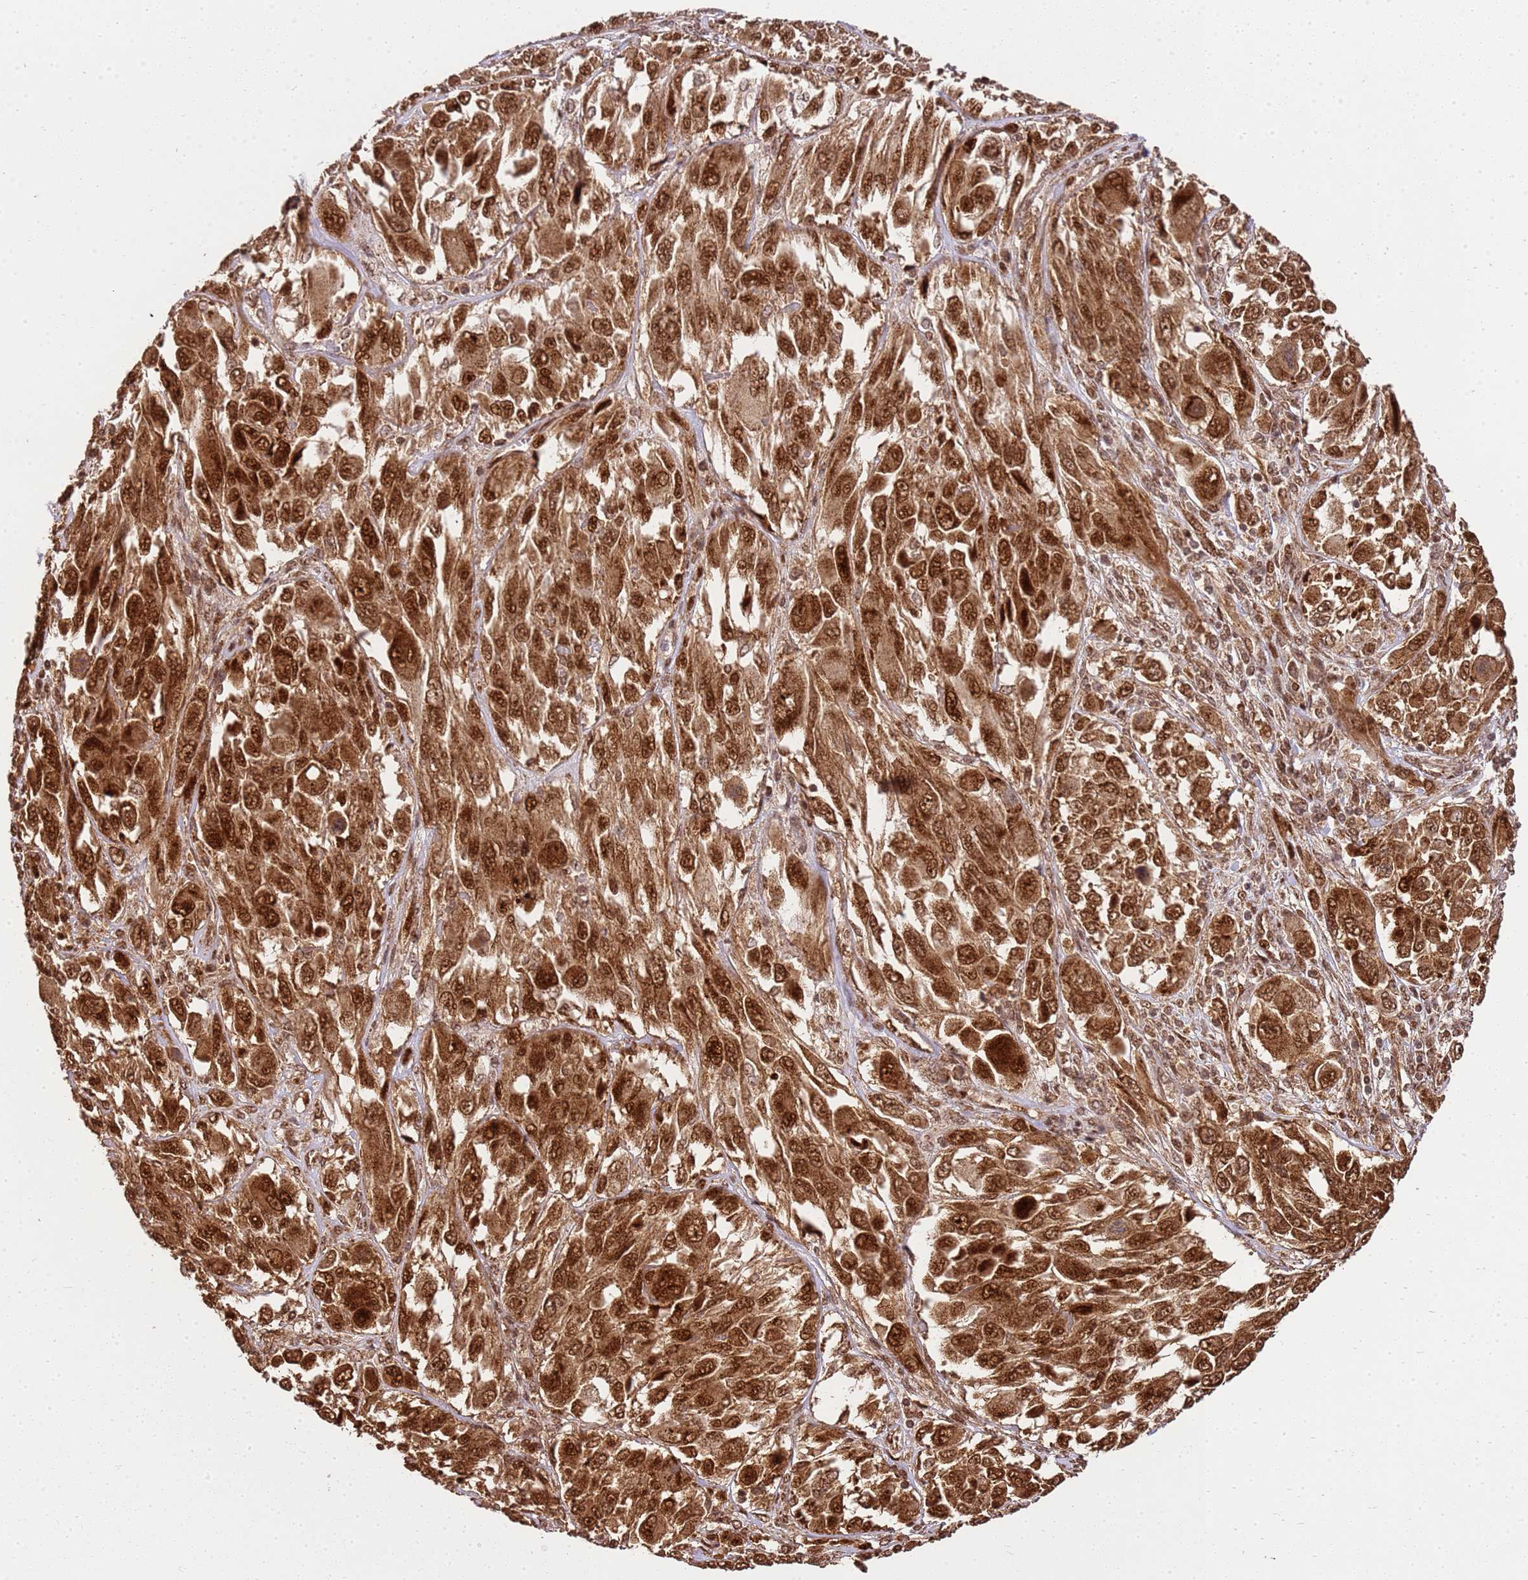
{"staining": {"intensity": "strong", "quantity": ">75%", "location": "cytoplasmic/membranous,nuclear"}, "tissue": "melanoma", "cell_type": "Tumor cells", "image_type": "cancer", "snomed": [{"axis": "morphology", "description": "Malignant melanoma, NOS"}, {"axis": "topography", "description": "Skin"}], "caption": "About >75% of tumor cells in human malignant melanoma show strong cytoplasmic/membranous and nuclear protein positivity as visualized by brown immunohistochemical staining.", "gene": "PEX14", "patient": {"sex": "female", "age": 91}}